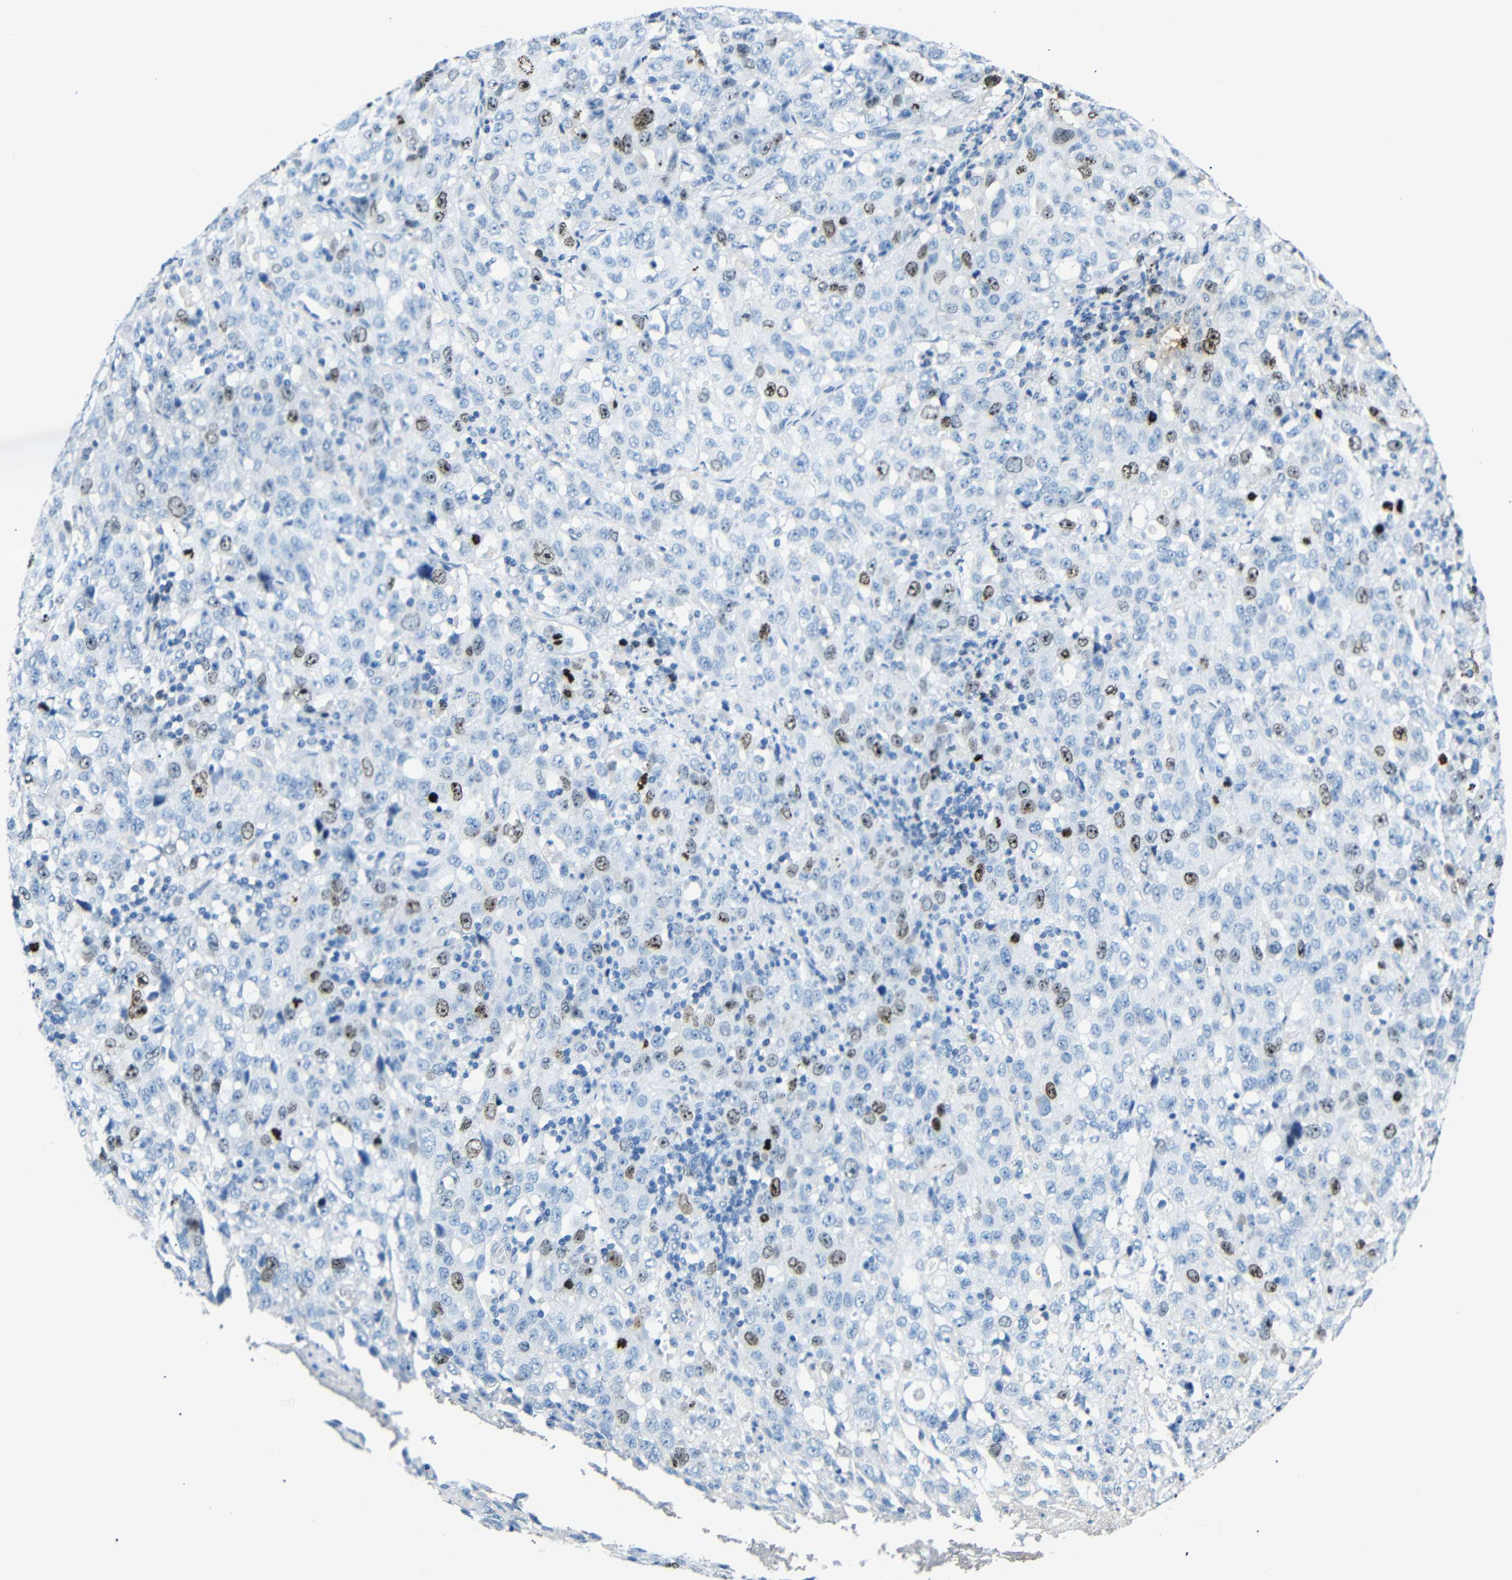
{"staining": {"intensity": "moderate", "quantity": "<25%", "location": "nuclear"}, "tissue": "stomach cancer", "cell_type": "Tumor cells", "image_type": "cancer", "snomed": [{"axis": "morphology", "description": "Normal tissue, NOS"}, {"axis": "morphology", "description": "Adenocarcinoma, NOS"}, {"axis": "topography", "description": "Stomach"}], "caption": "DAB (3,3'-diaminobenzidine) immunohistochemical staining of stomach adenocarcinoma reveals moderate nuclear protein staining in about <25% of tumor cells. (DAB (3,3'-diaminobenzidine) IHC, brown staining for protein, blue staining for nuclei).", "gene": "INCENP", "patient": {"sex": "male", "age": 48}}